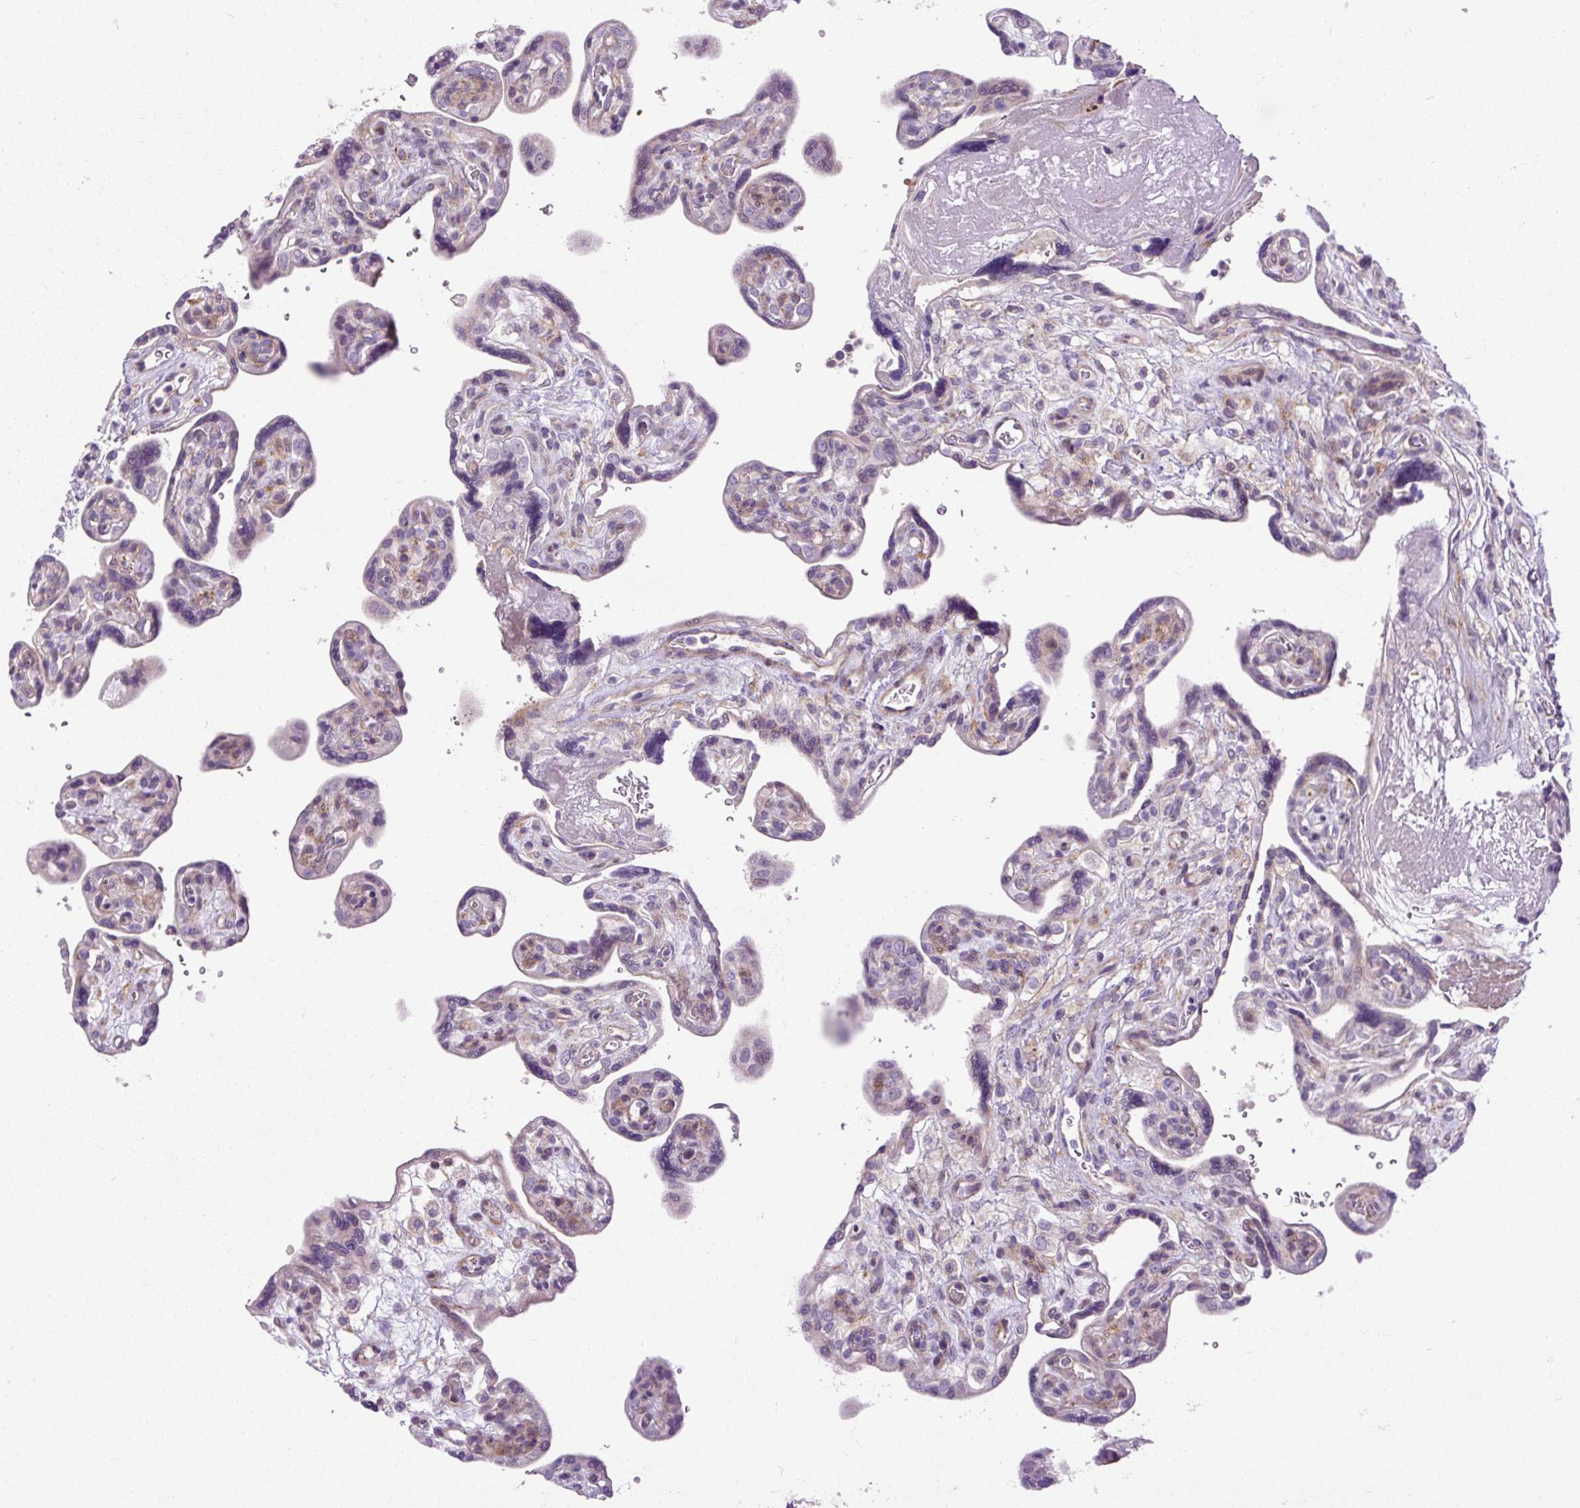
{"staining": {"intensity": "negative", "quantity": "none", "location": "none"}, "tissue": "placenta", "cell_type": "Trophoblastic cells", "image_type": "normal", "snomed": [{"axis": "morphology", "description": "Normal tissue, NOS"}, {"axis": "topography", "description": "Placenta"}], "caption": "This is a photomicrograph of immunohistochemistry staining of unremarkable placenta, which shows no staining in trophoblastic cells.", "gene": "ZNF197", "patient": {"sex": "female", "age": 39}}